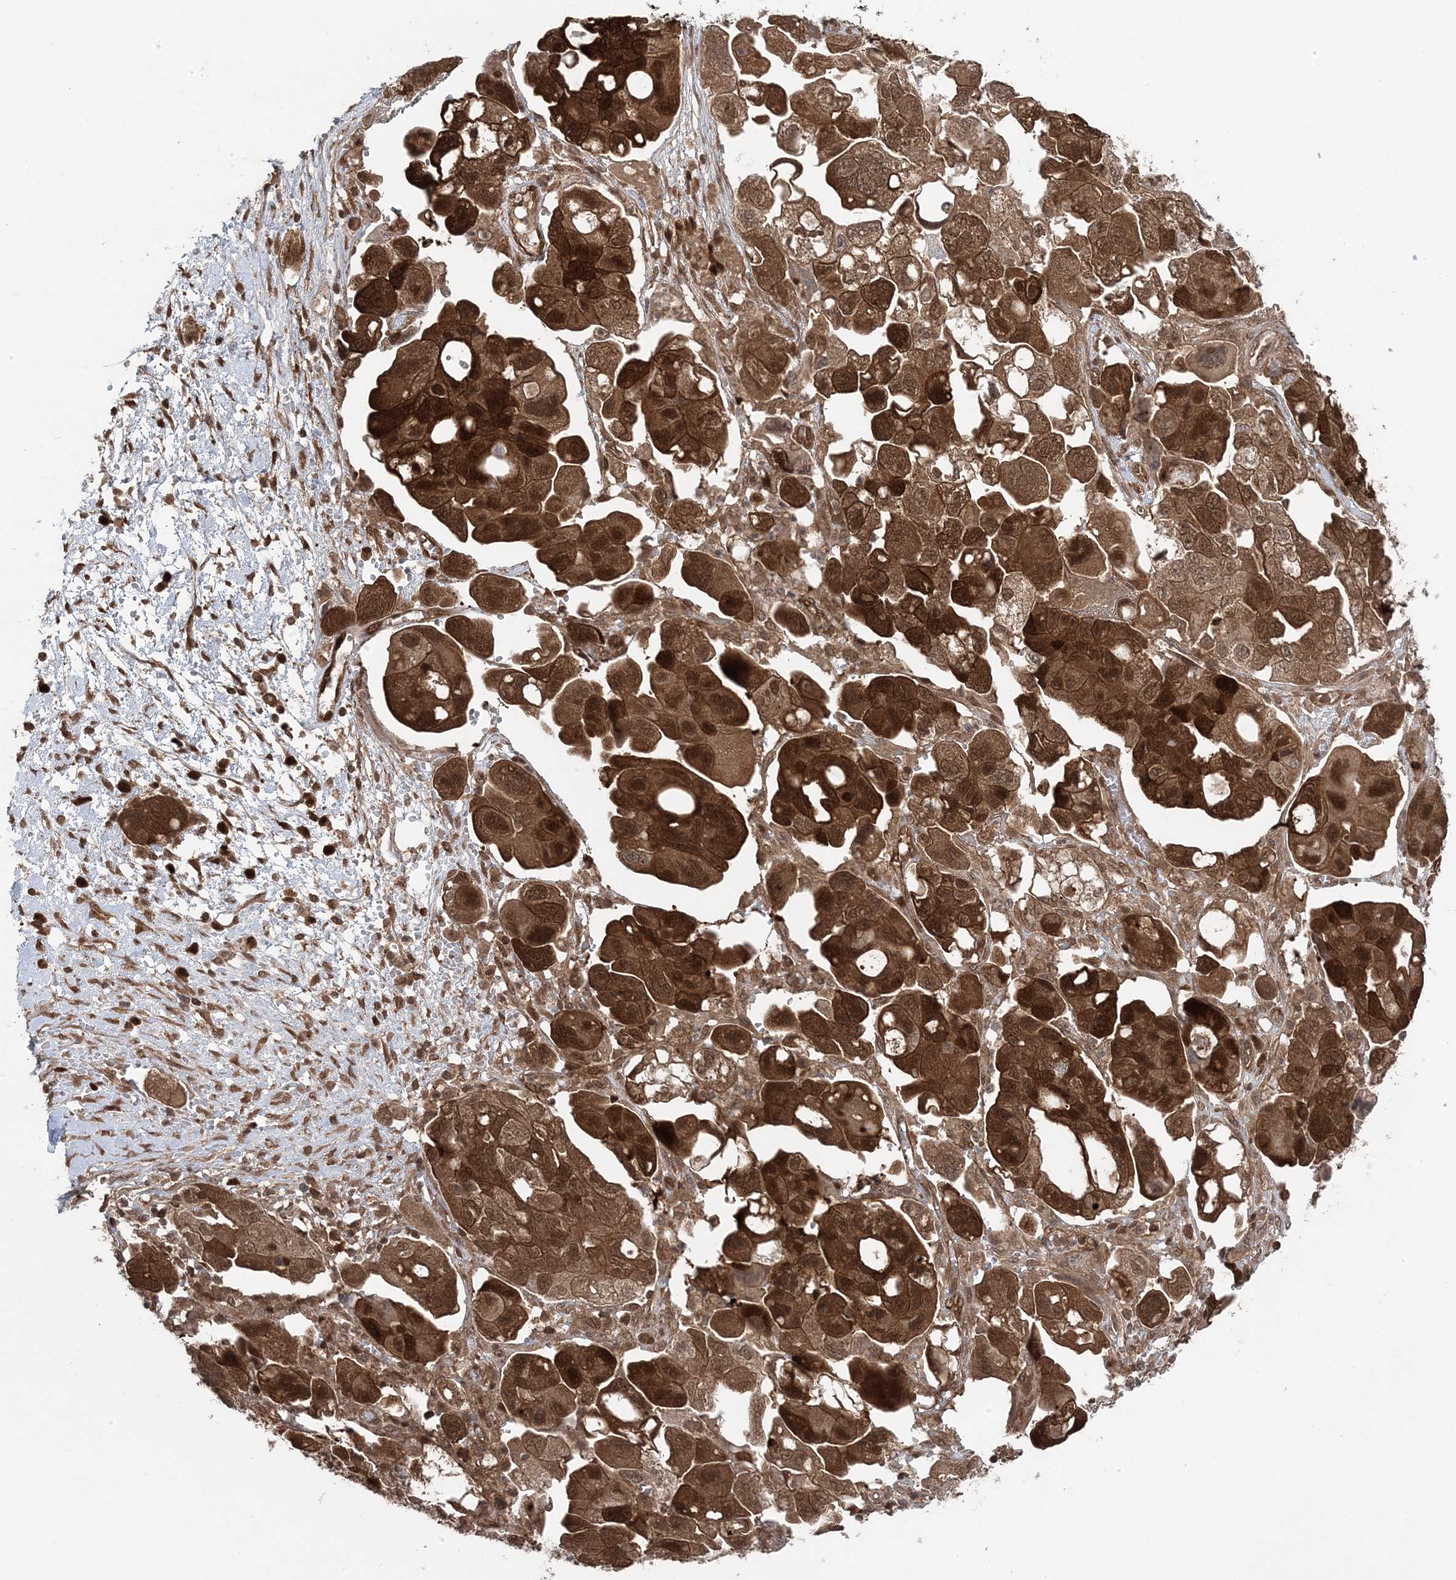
{"staining": {"intensity": "strong", "quantity": ">75%", "location": "cytoplasmic/membranous,nuclear"}, "tissue": "ovarian cancer", "cell_type": "Tumor cells", "image_type": "cancer", "snomed": [{"axis": "morphology", "description": "Carcinoma, NOS"}, {"axis": "morphology", "description": "Cystadenocarcinoma, serous, NOS"}, {"axis": "topography", "description": "Ovary"}], "caption": "Ovarian cancer stained for a protein (brown) exhibits strong cytoplasmic/membranous and nuclear positive positivity in approximately >75% of tumor cells.", "gene": "MAPK1IP1L", "patient": {"sex": "female", "age": 69}}